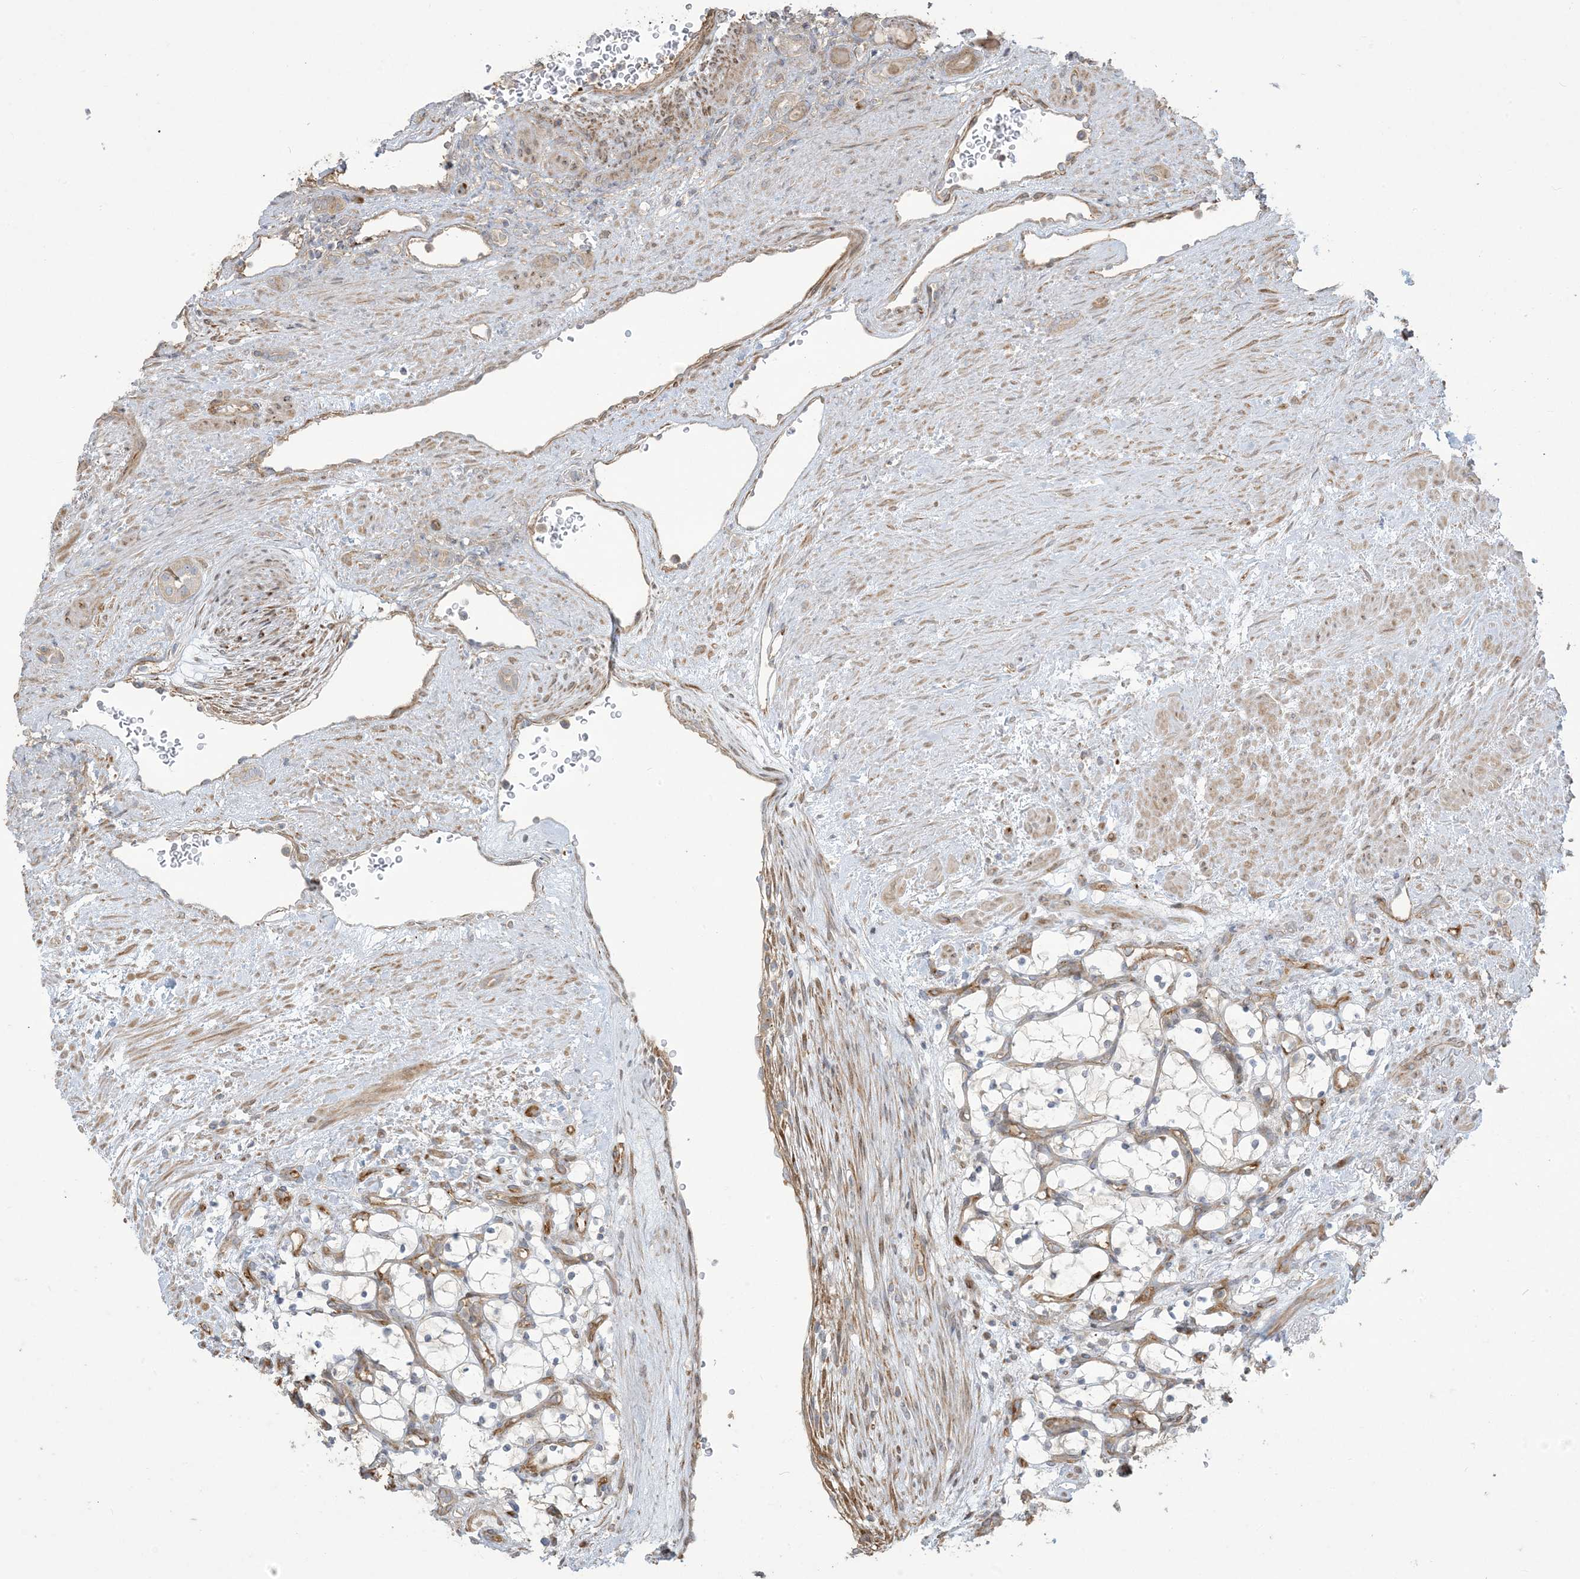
{"staining": {"intensity": "negative", "quantity": "none", "location": "none"}, "tissue": "renal cancer", "cell_type": "Tumor cells", "image_type": "cancer", "snomed": [{"axis": "morphology", "description": "Adenocarcinoma, NOS"}, {"axis": "topography", "description": "Kidney"}], "caption": "High power microscopy photomicrograph of an immunohistochemistry image of renal cancer, revealing no significant staining in tumor cells.", "gene": "KLHL18", "patient": {"sex": "female", "age": 69}}